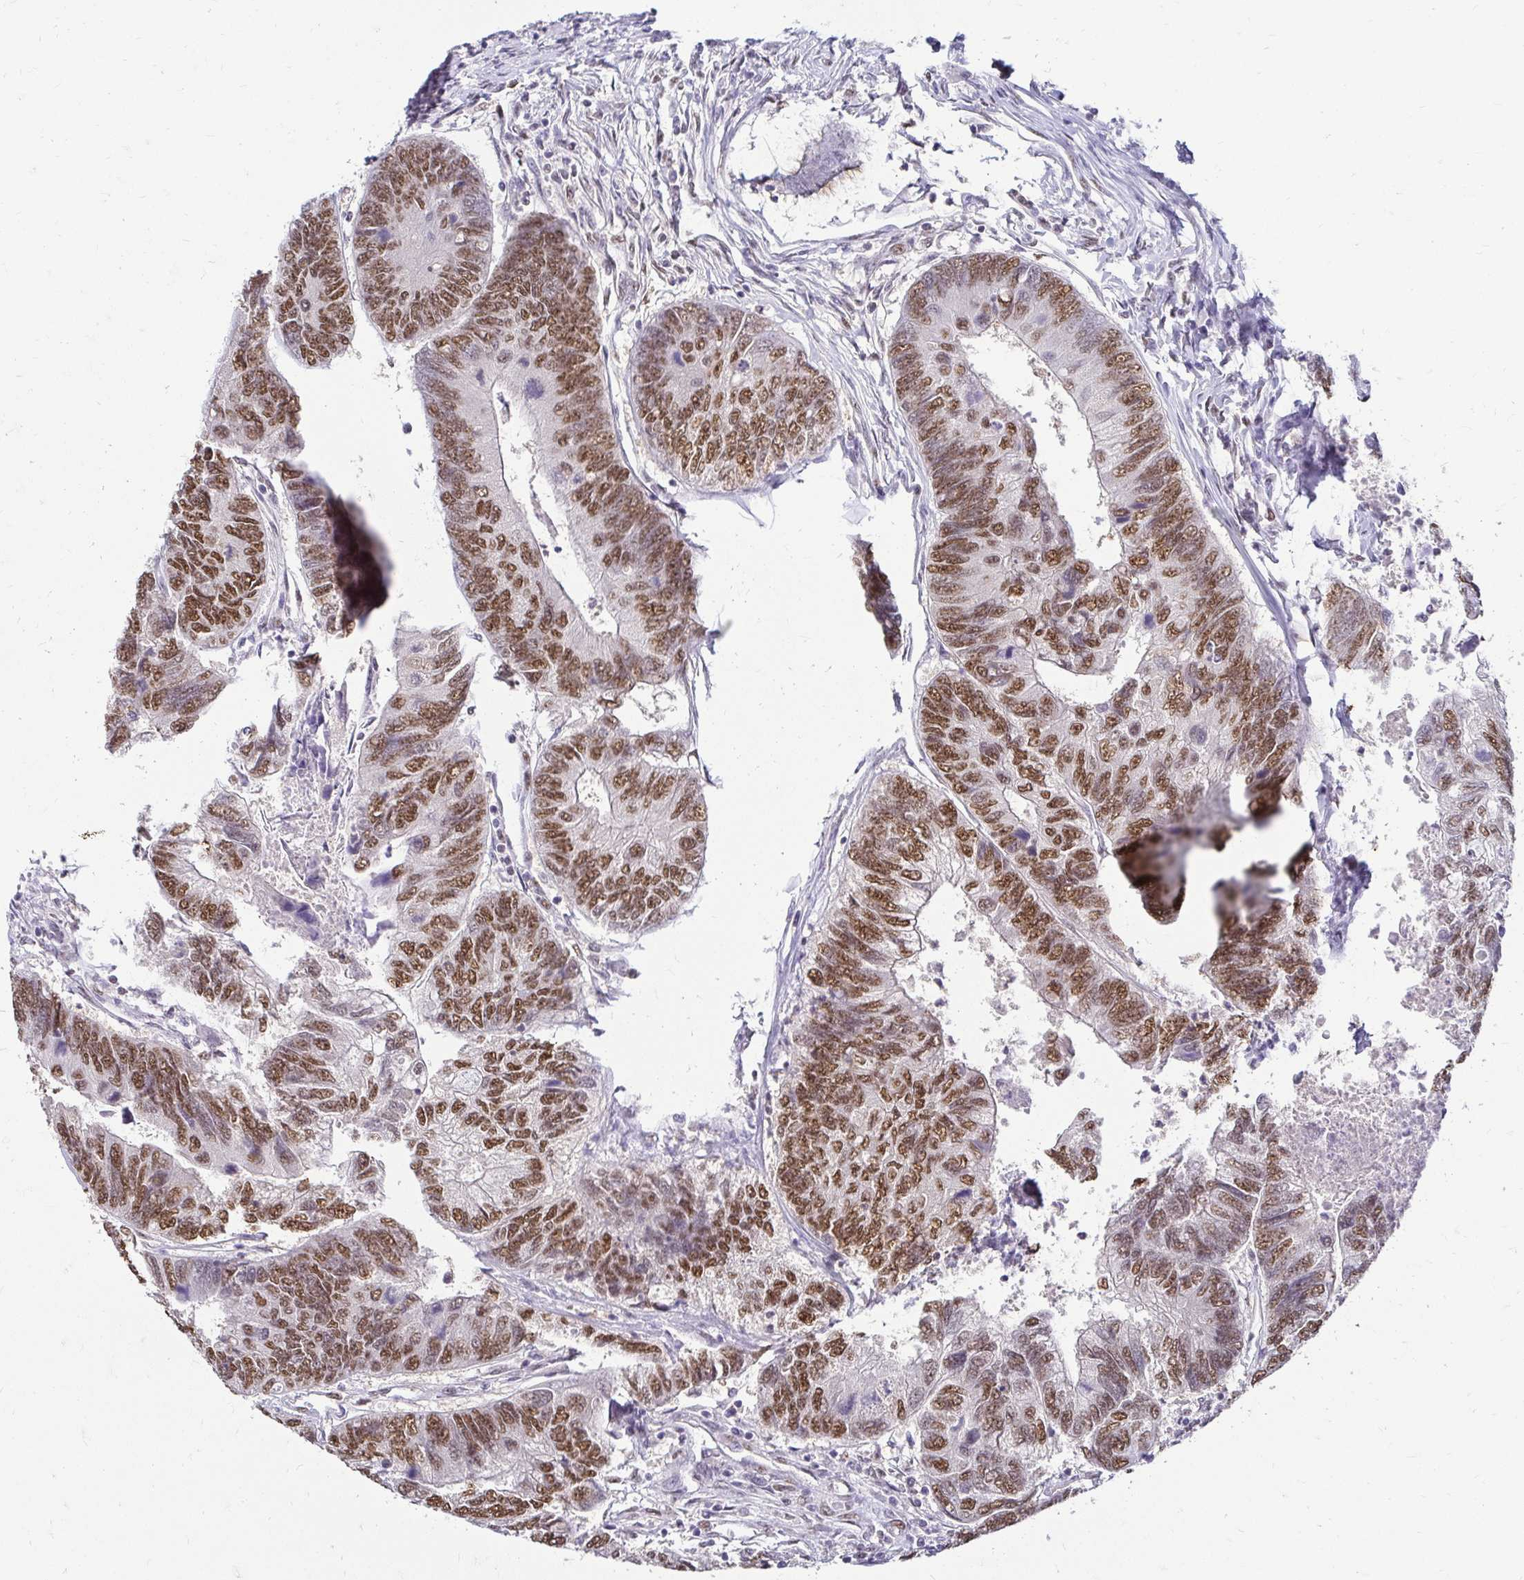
{"staining": {"intensity": "moderate", "quantity": ">75%", "location": "nuclear"}, "tissue": "colorectal cancer", "cell_type": "Tumor cells", "image_type": "cancer", "snomed": [{"axis": "morphology", "description": "Adenocarcinoma, NOS"}, {"axis": "topography", "description": "Colon"}], "caption": "Protein staining of colorectal cancer tissue reveals moderate nuclear staining in approximately >75% of tumor cells. The staining is performed using DAB (3,3'-diaminobenzidine) brown chromogen to label protein expression. The nuclei are counter-stained blue using hematoxylin.", "gene": "RIMS4", "patient": {"sex": "female", "age": 67}}